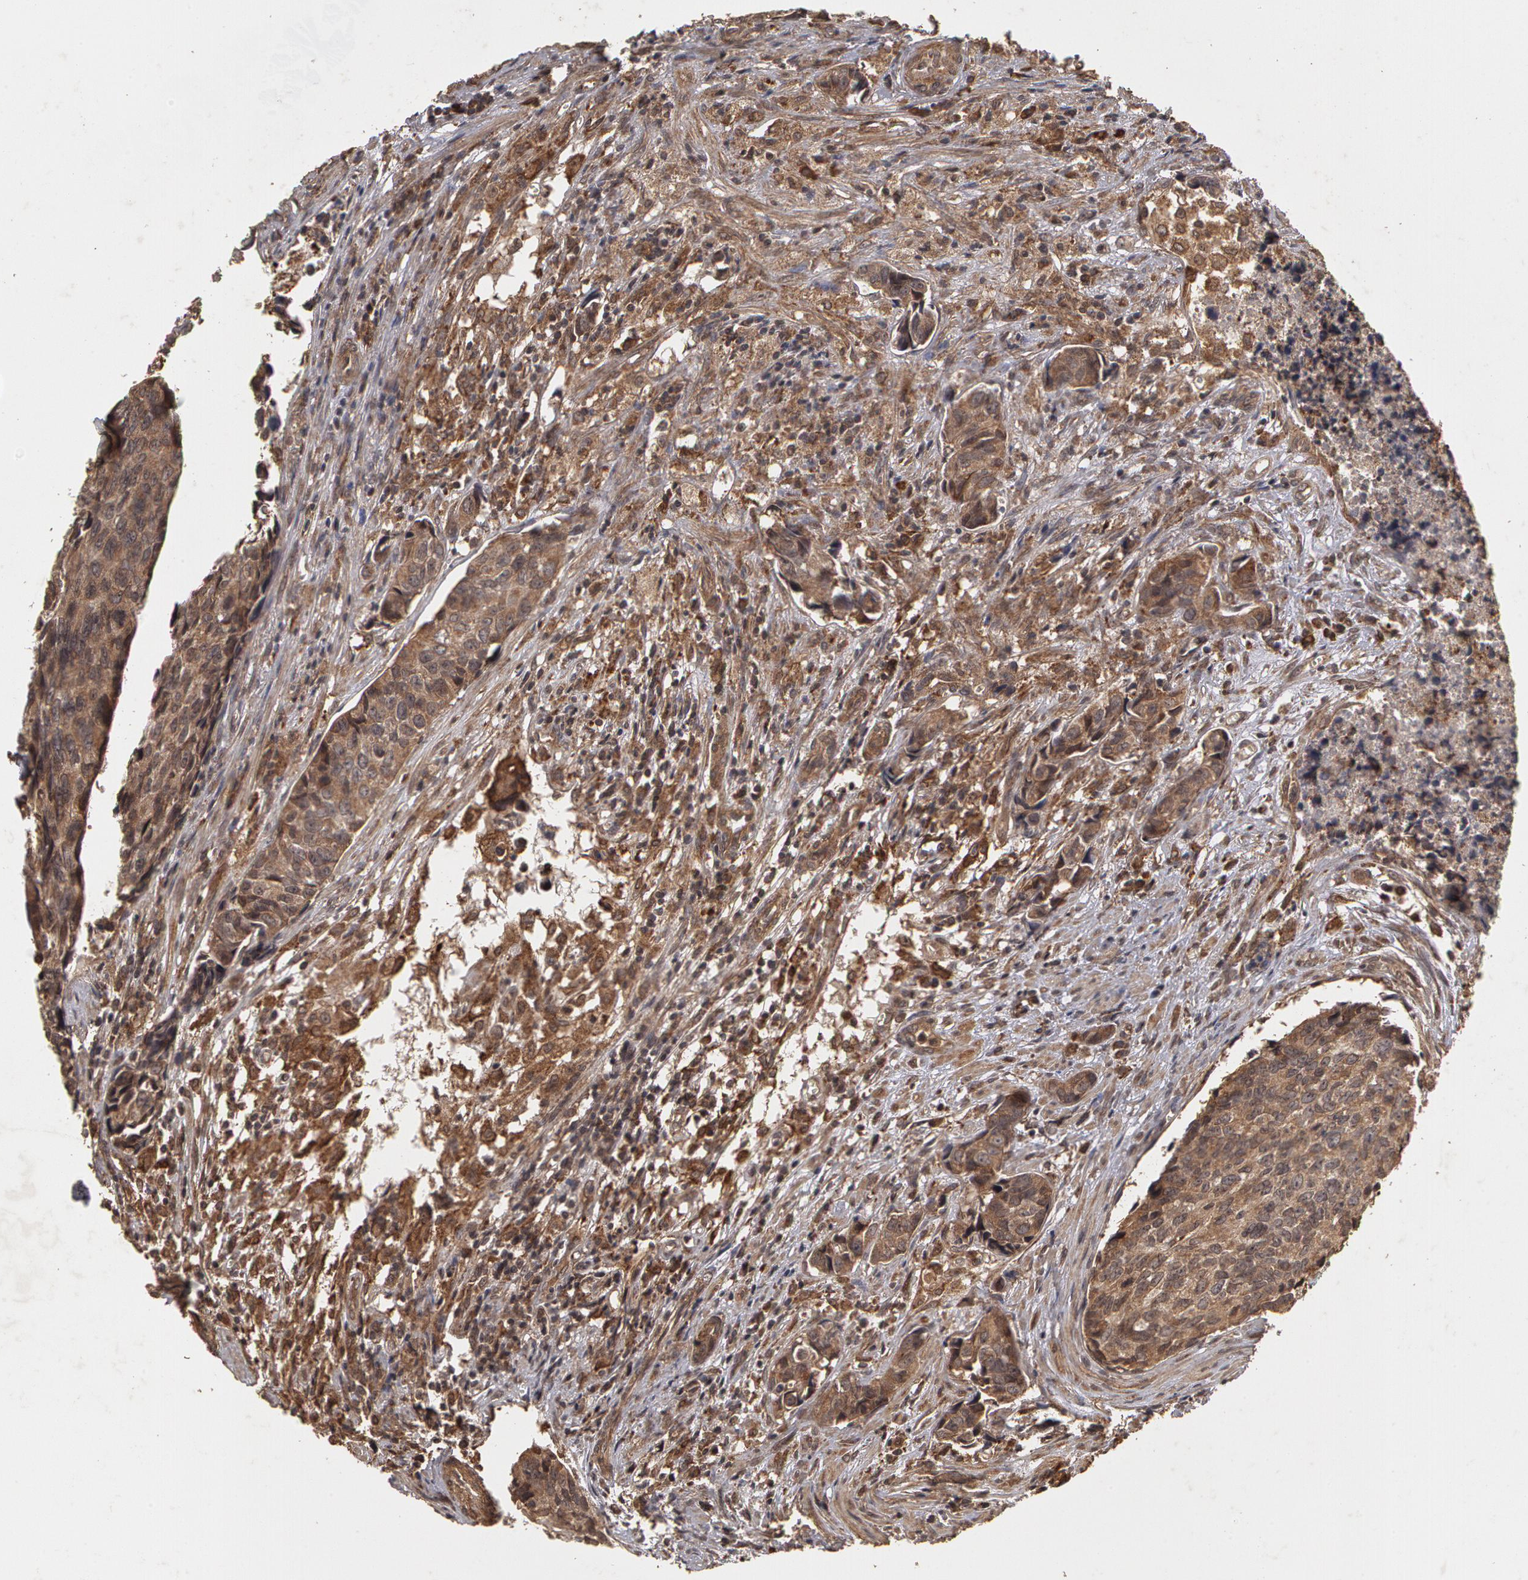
{"staining": {"intensity": "weak", "quantity": ">75%", "location": "cytoplasmic/membranous"}, "tissue": "urothelial cancer", "cell_type": "Tumor cells", "image_type": "cancer", "snomed": [{"axis": "morphology", "description": "Urothelial carcinoma, High grade"}, {"axis": "topography", "description": "Urinary bladder"}], "caption": "This micrograph shows immunohistochemistry (IHC) staining of human urothelial carcinoma (high-grade), with low weak cytoplasmic/membranous expression in approximately >75% of tumor cells.", "gene": "CALR", "patient": {"sex": "male", "age": 81}}